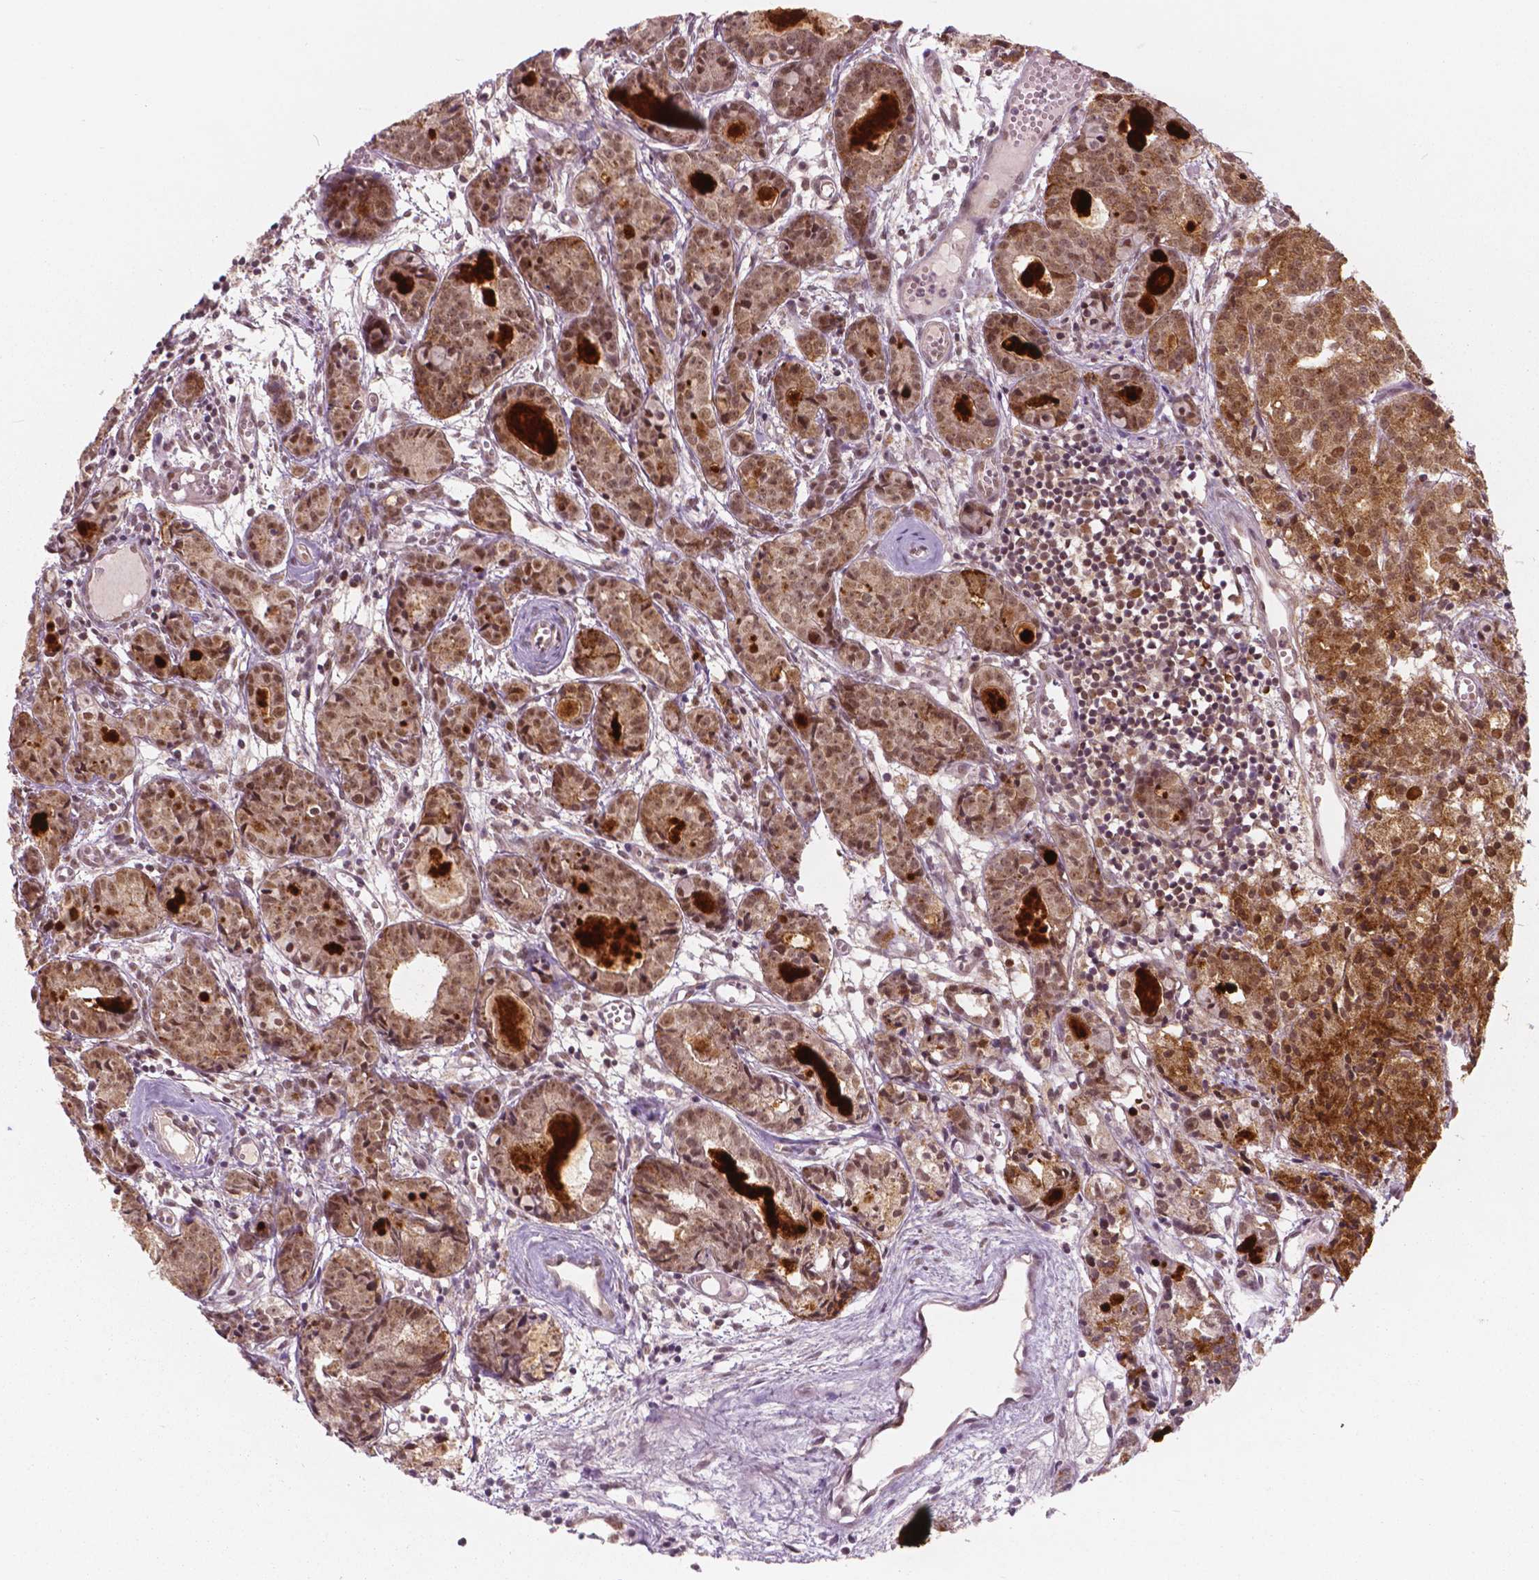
{"staining": {"intensity": "moderate", "quantity": ">75%", "location": "cytoplasmic/membranous,nuclear"}, "tissue": "prostate cancer", "cell_type": "Tumor cells", "image_type": "cancer", "snomed": [{"axis": "morphology", "description": "Adenocarcinoma, Medium grade"}, {"axis": "topography", "description": "Prostate"}], "caption": "Immunohistochemistry (IHC) histopathology image of neoplastic tissue: human prostate cancer stained using immunohistochemistry shows medium levels of moderate protein expression localized specifically in the cytoplasmic/membranous and nuclear of tumor cells, appearing as a cytoplasmic/membranous and nuclear brown color.", "gene": "NSD2", "patient": {"sex": "male", "age": 74}}